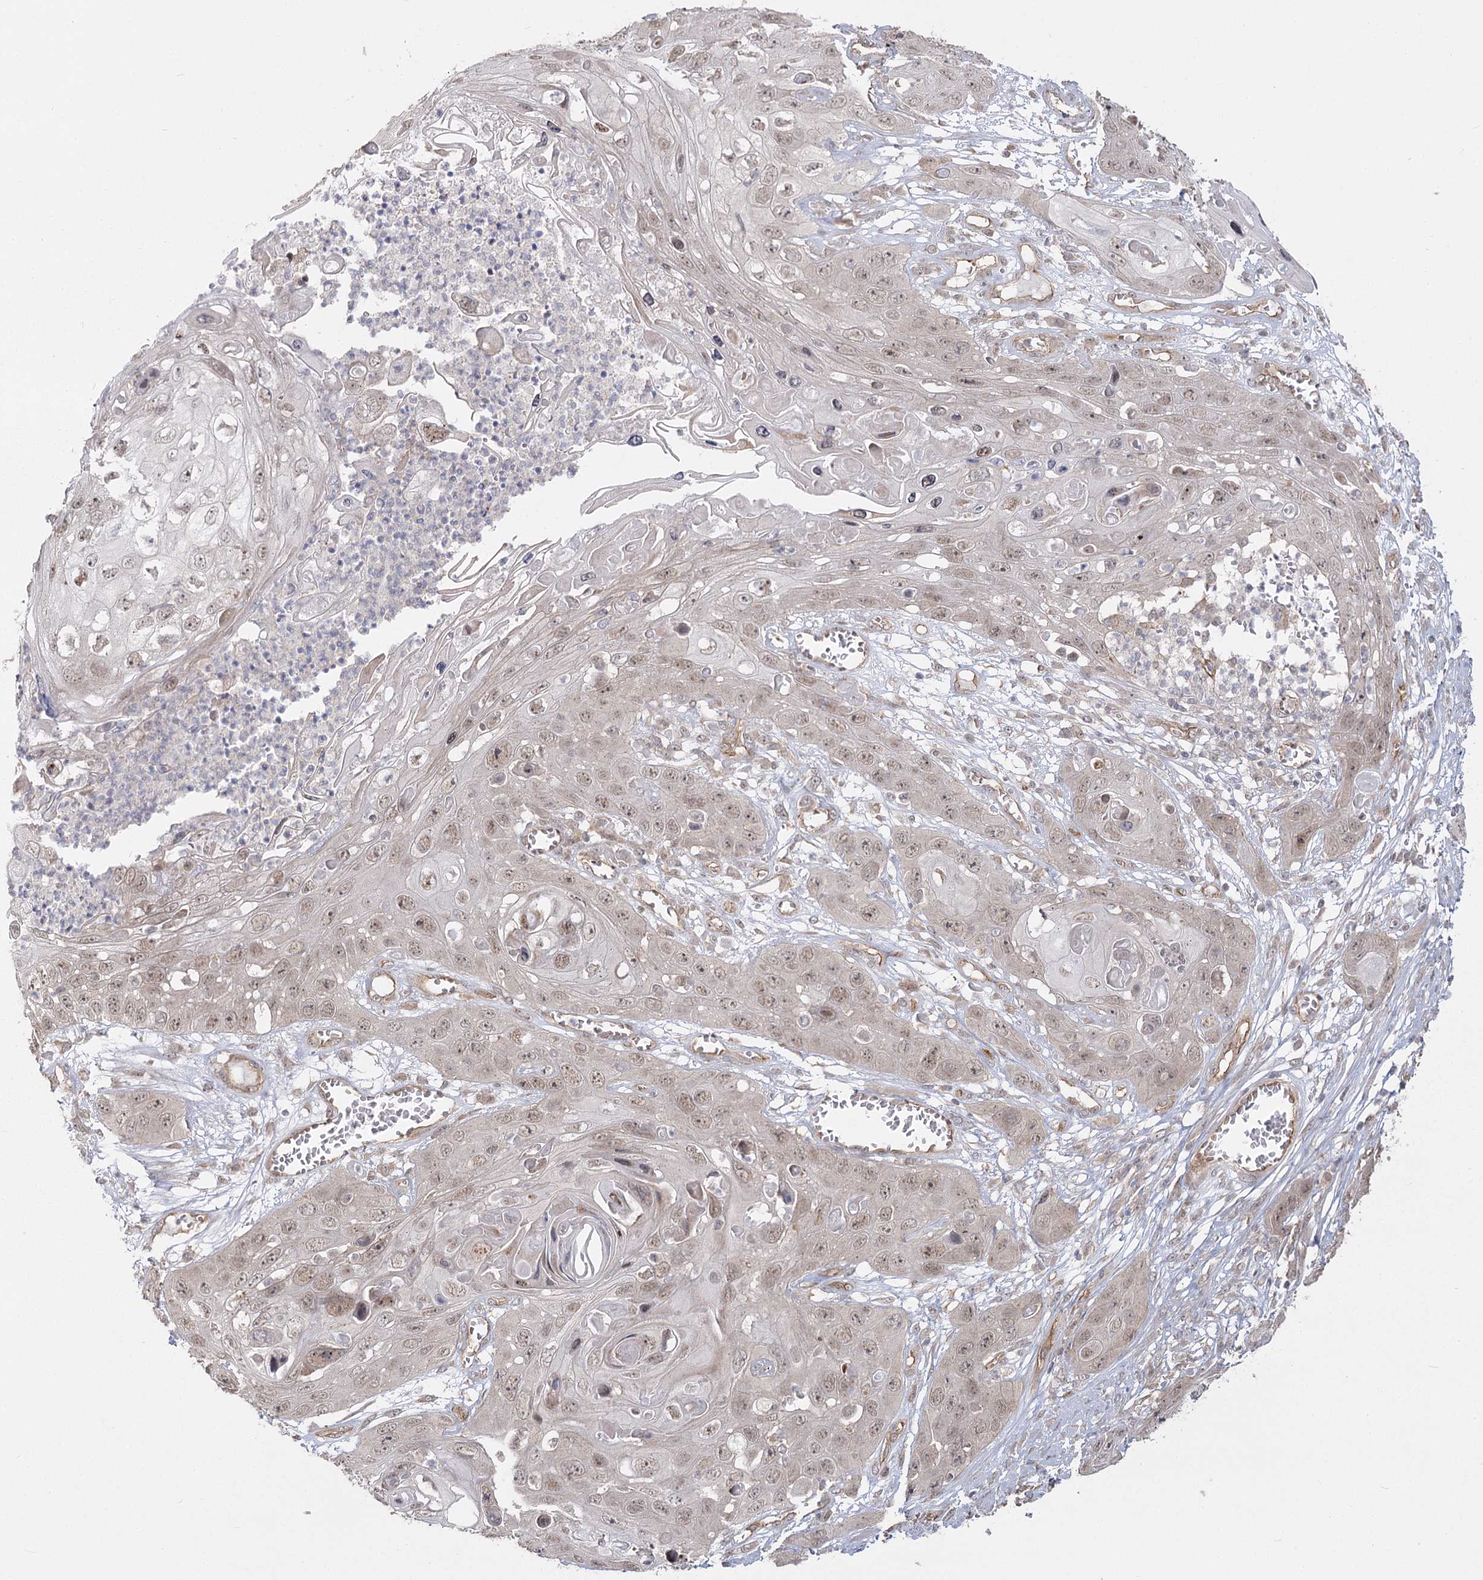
{"staining": {"intensity": "weak", "quantity": ">75%", "location": "nuclear"}, "tissue": "skin cancer", "cell_type": "Tumor cells", "image_type": "cancer", "snomed": [{"axis": "morphology", "description": "Squamous cell carcinoma, NOS"}, {"axis": "topography", "description": "Skin"}], "caption": "High-magnification brightfield microscopy of skin squamous cell carcinoma stained with DAB (brown) and counterstained with hematoxylin (blue). tumor cells exhibit weak nuclear positivity is seen in about>75% of cells.", "gene": "RPP14", "patient": {"sex": "male", "age": 55}}